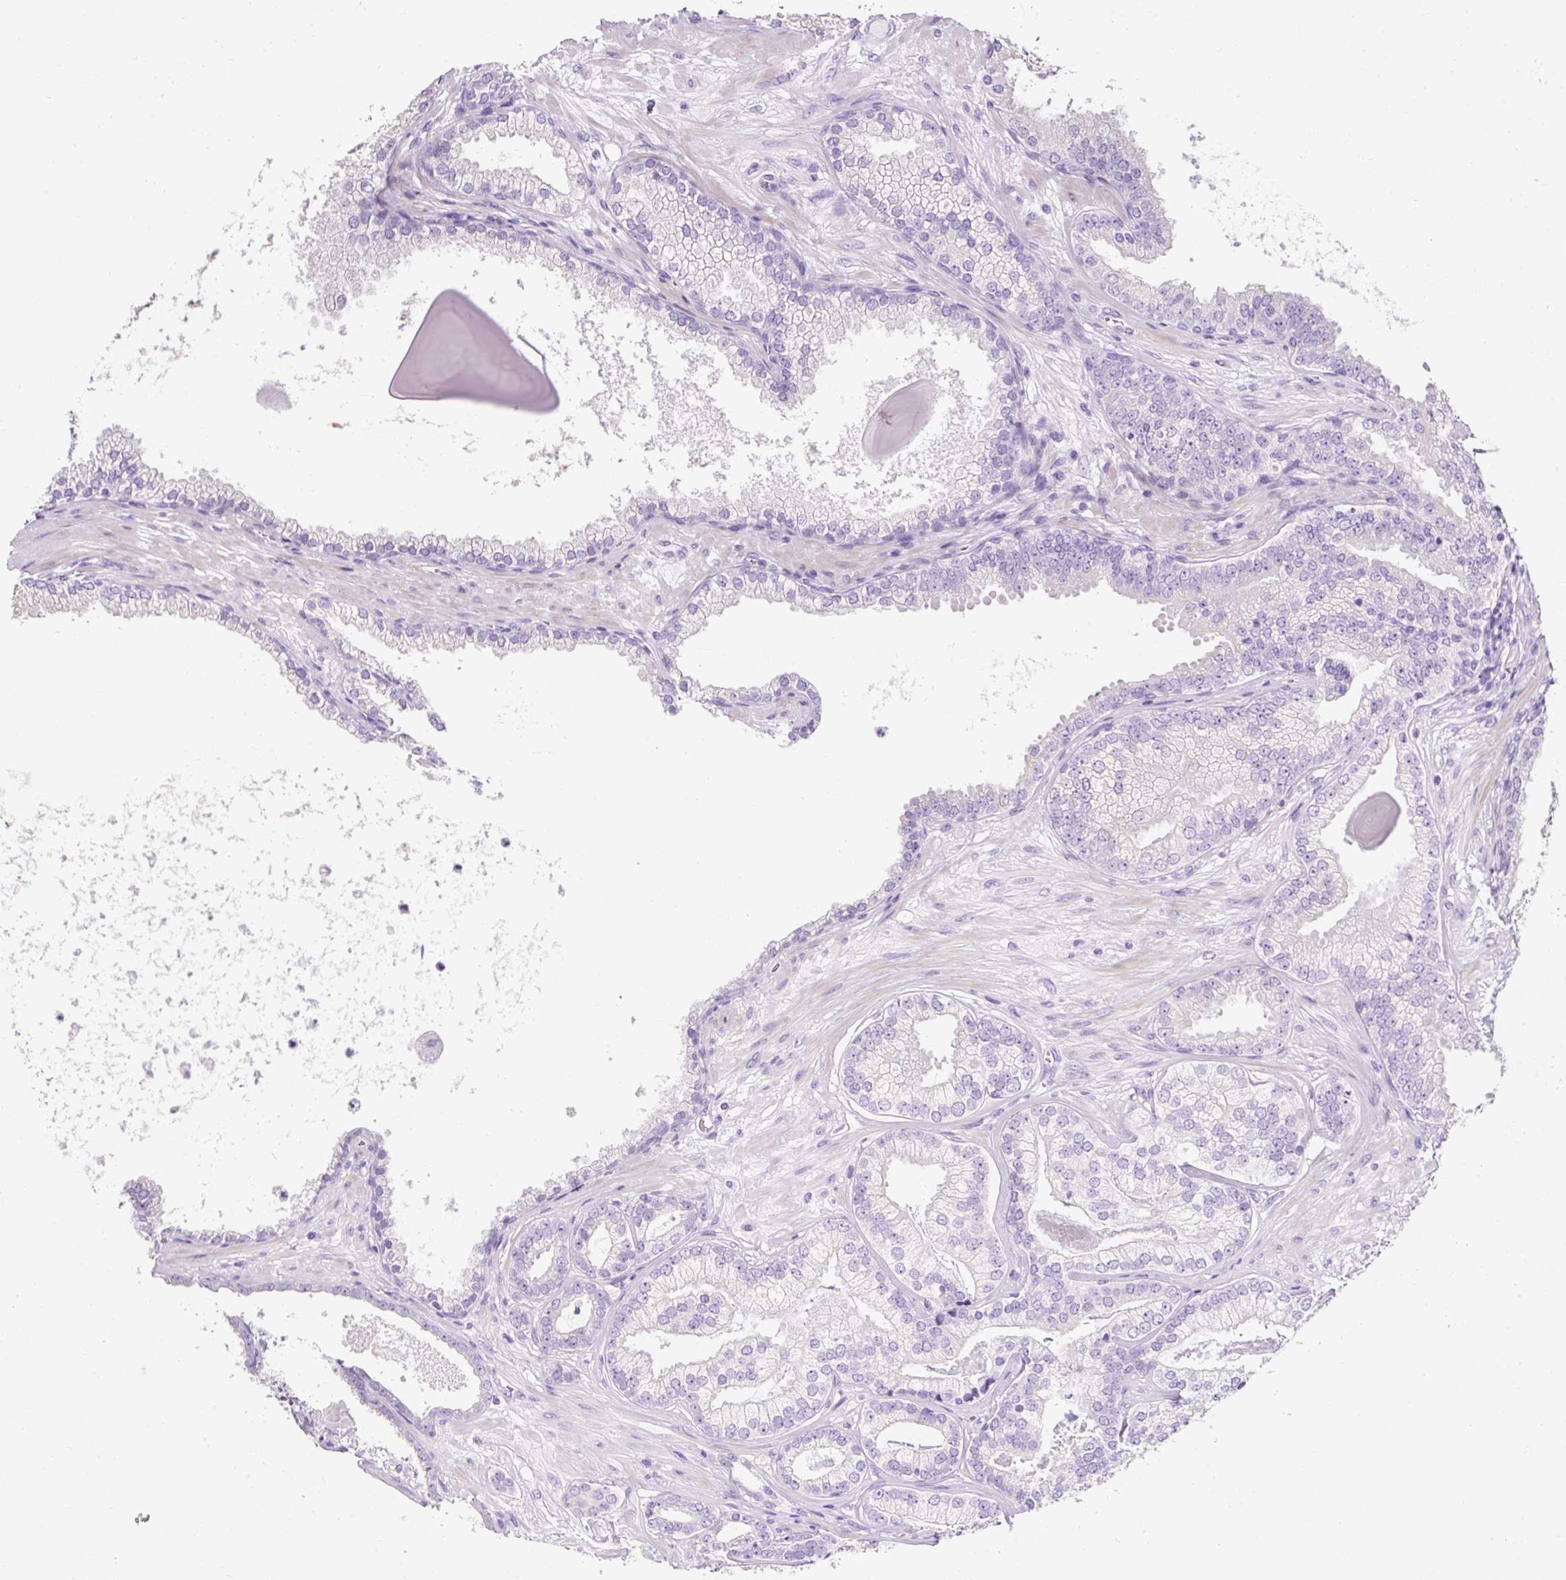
{"staining": {"intensity": "negative", "quantity": "none", "location": "none"}, "tissue": "prostate cancer", "cell_type": "Tumor cells", "image_type": "cancer", "snomed": [{"axis": "morphology", "description": "Adenocarcinoma, Low grade"}, {"axis": "topography", "description": "Prostate"}], "caption": "Tumor cells show no significant protein positivity in prostate adenocarcinoma (low-grade).", "gene": "C2CD4C", "patient": {"sex": "male", "age": 61}}